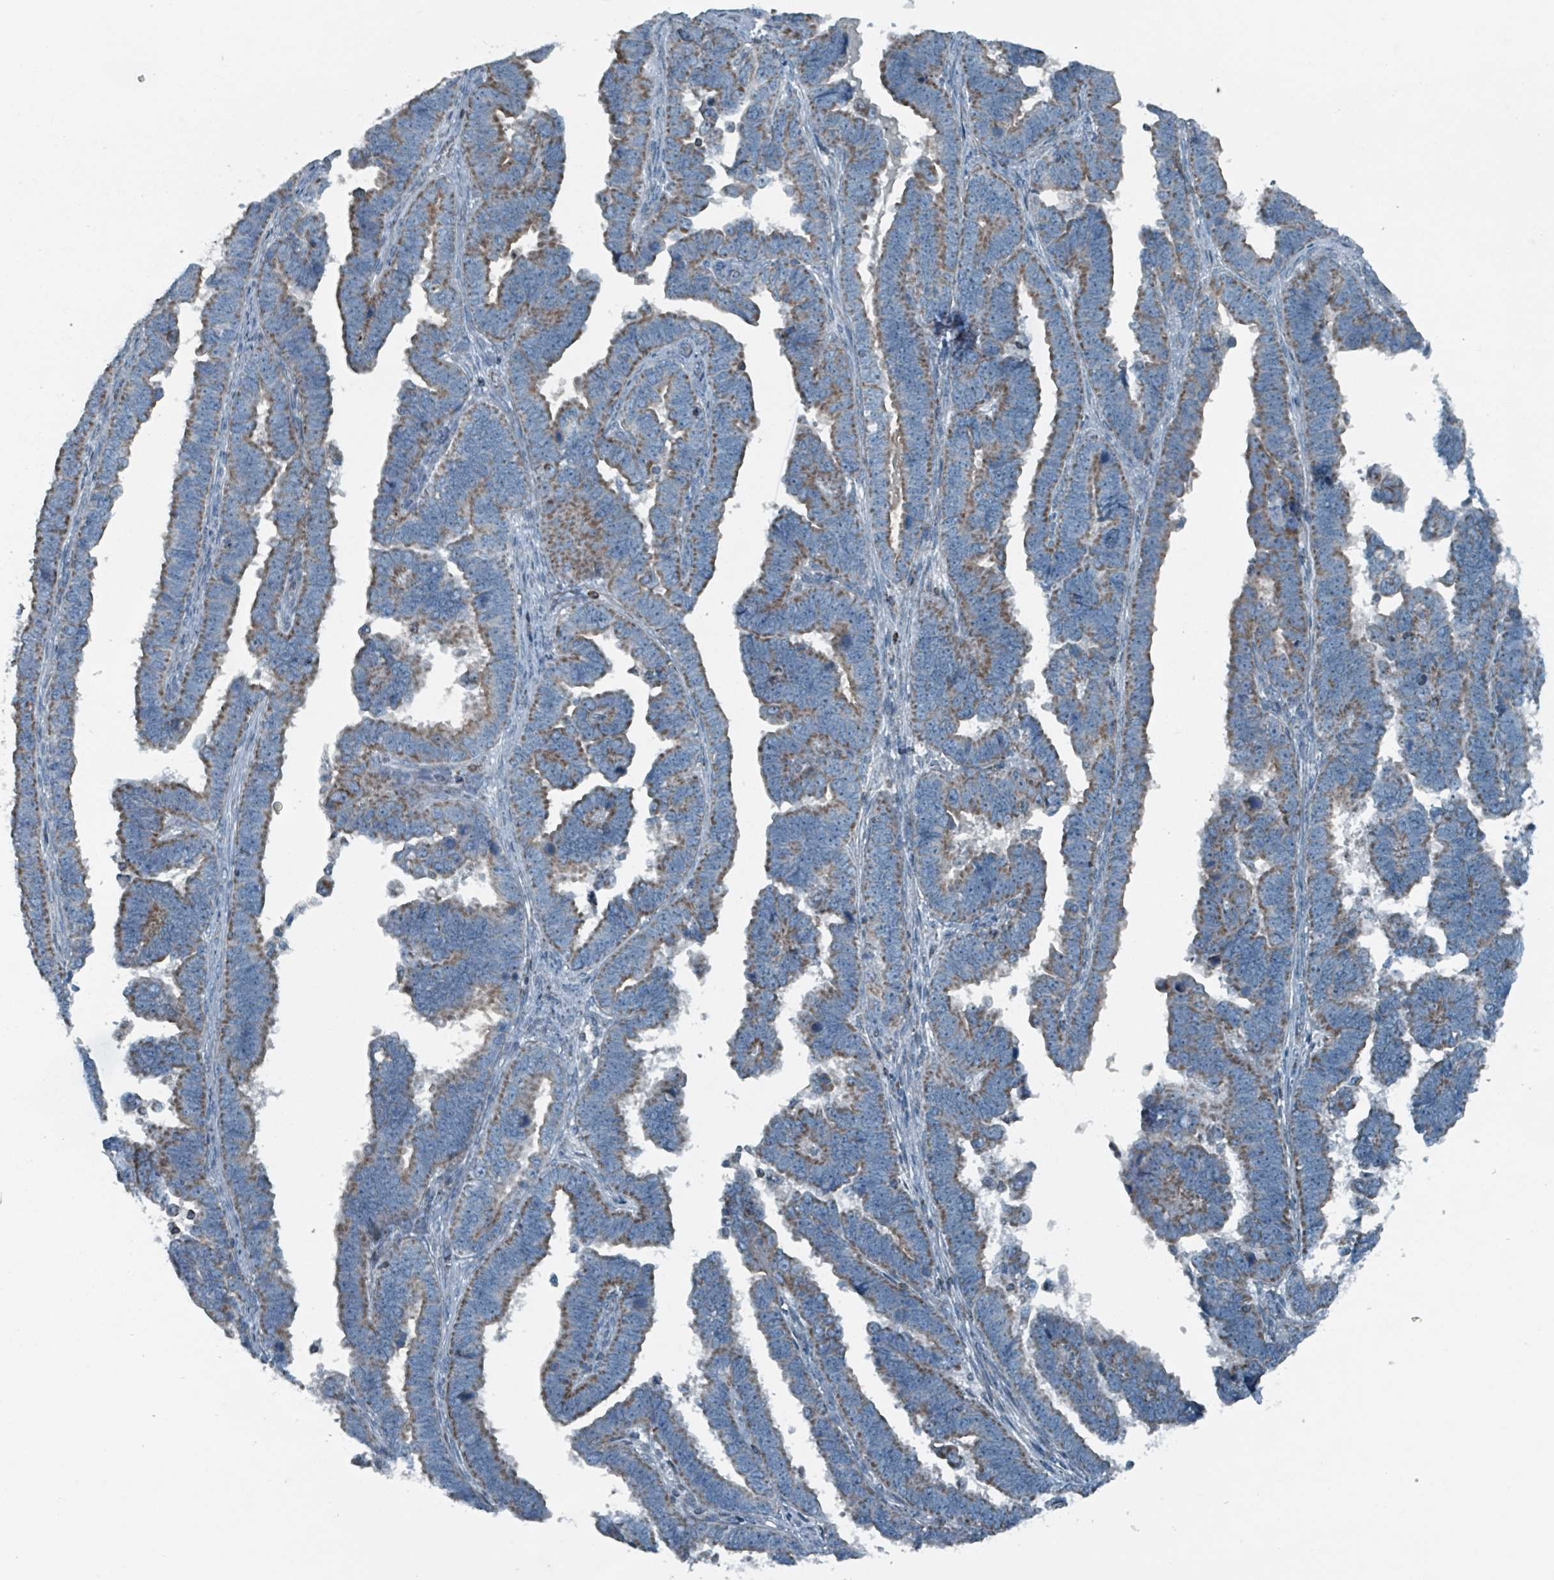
{"staining": {"intensity": "moderate", "quantity": ">75%", "location": "cytoplasmic/membranous"}, "tissue": "endometrial cancer", "cell_type": "Tumor cells", "image_type": "cancer", "snomed": [{"axis": "morphology", "description": "Adenocarcinoma, NOS"}, {"axis": "topography", "description": "Endometrium"}], "caption": "Human endometrial cancer (adenocarcinoma) stained with a protein marker reveals moderate staining in tumor cells.", "gene": "ABHD18", "patient": {"sex": "female", "age": 75}}